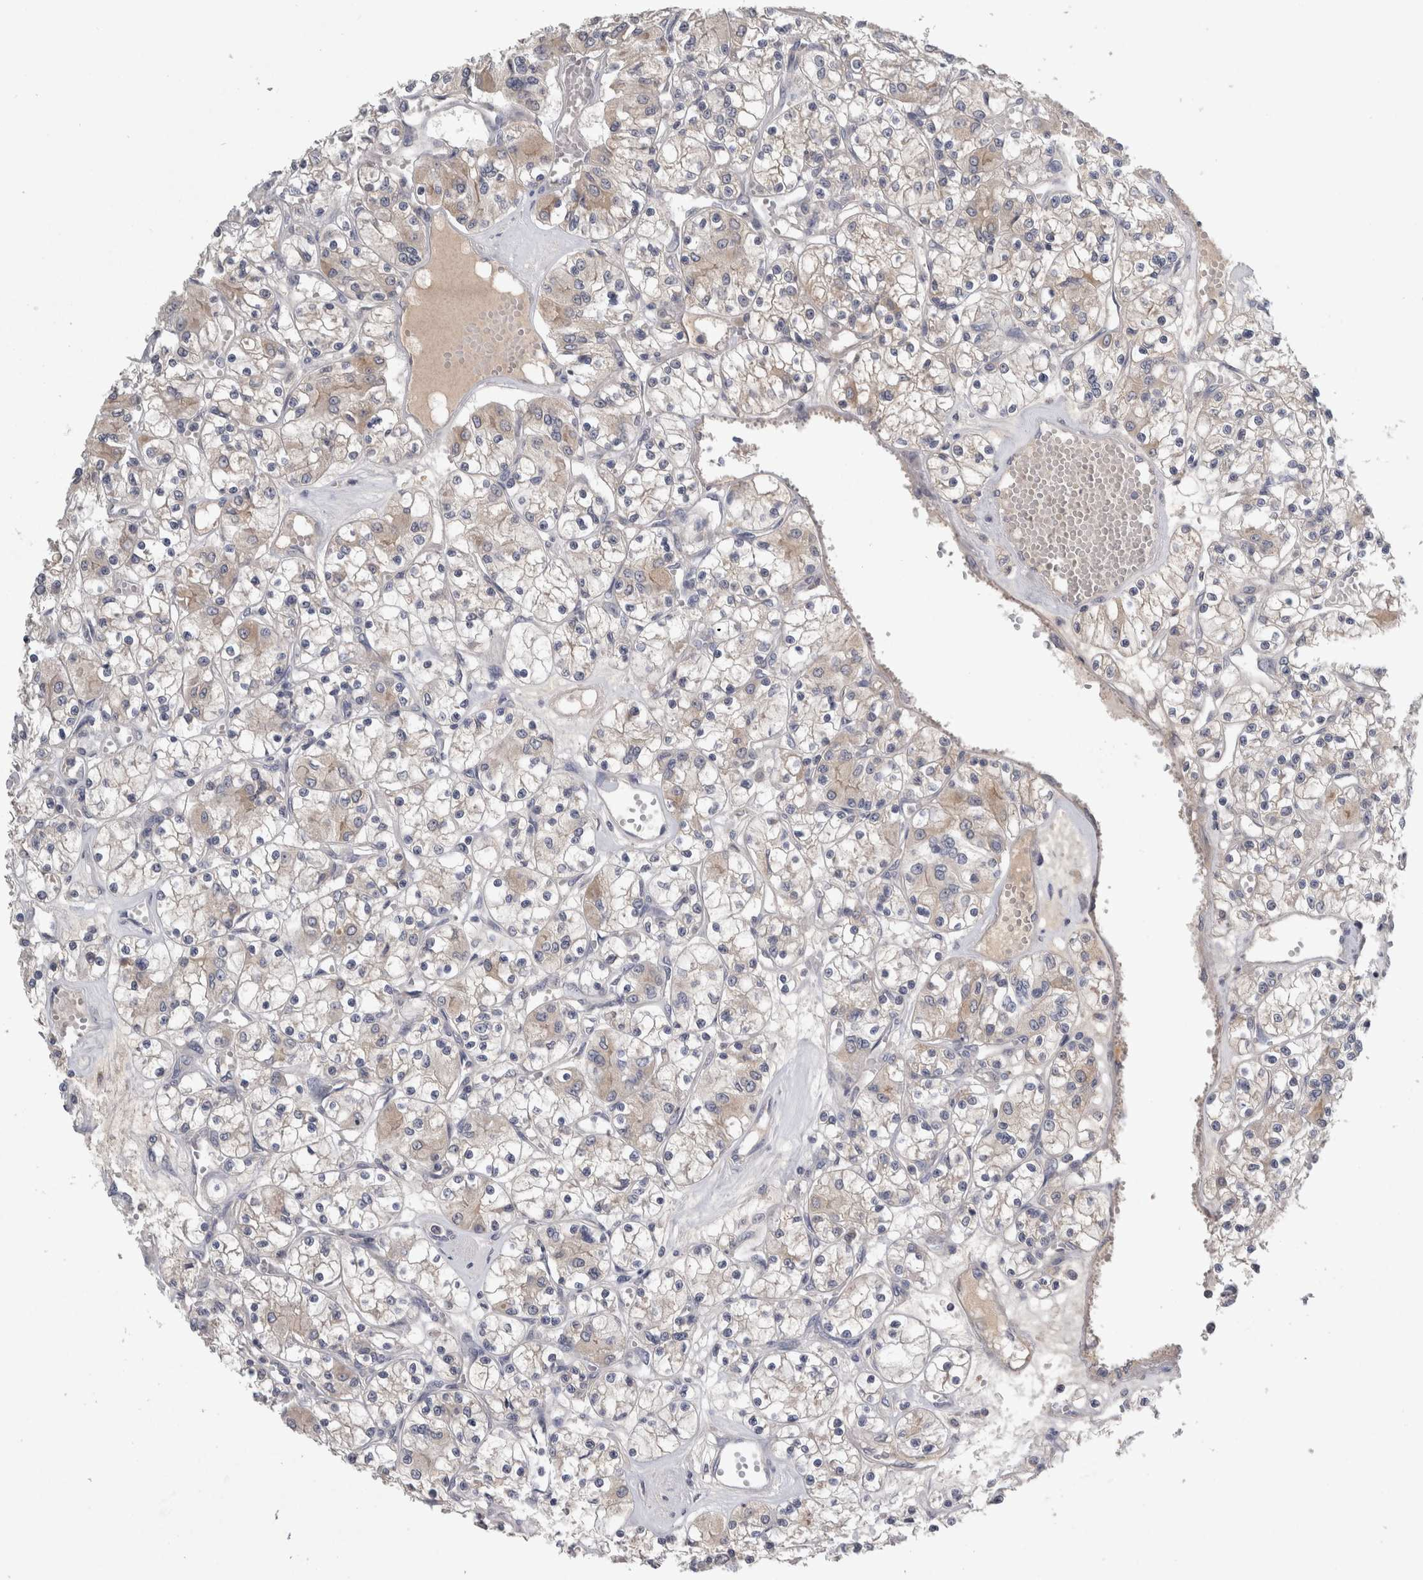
{"staining": {"intensity": "weak", "quantity": "25%-75%", "location": "cytoplasmic/membranous"}, "tissue": "renal cancer", "cell_type": "Tumor cells", "image_type": "cancer", "snomed": [{"axis": "morphology", "description": "Adenocarcinoma, NOS"}, {"axis": "topography", "description": "Kidney"}], "caption": "Renal cancer (adenocarcinoma) stained with a brown dye demonstrates weak cytoplasmic/membranous positive positivity in approximately 25%-75% of tumor cells.", "gene": "SLC22A11", "patient": {"sex": "female", "age": 59}}